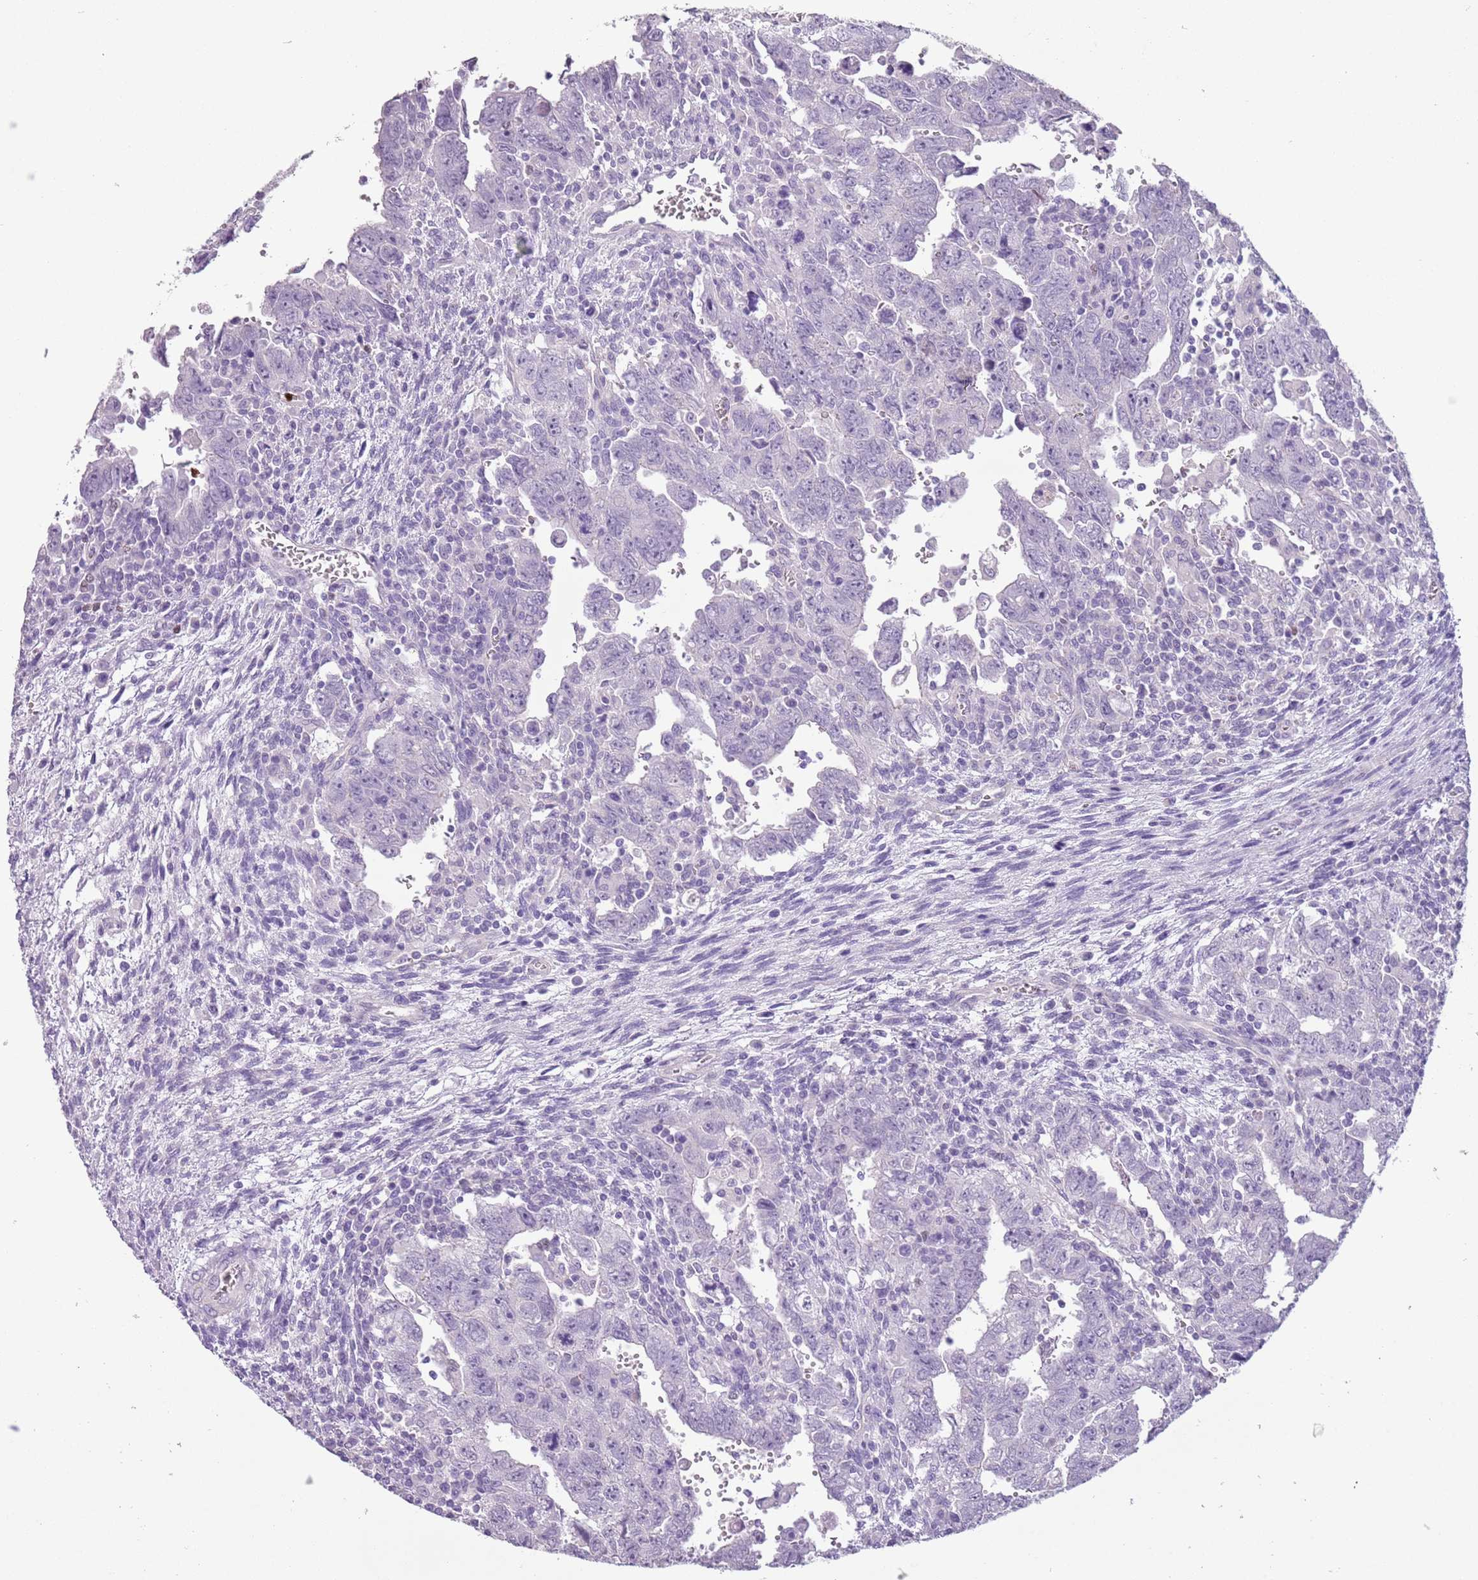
{"staining": {"intensity": "negative", "quantity": "none", "location": "none"}, "tissue": "testis cancer", "cell_type": "Tumor cells", "image_type": "cancer", "snomed": [{"axis": "morphology", "description": "Carcinoma, Embryonal, NOS"}, {"axis": "topography", "description": "Testis"}], "caption": "IHC of human testis cancer (embryonal carcinoma) exhibits no expression in tumor cells. (DAB (3,3'-diaminobenzidine) IHC with hematoxylin counter stain).", "gene": "CELF6", "patient": {"sex": "male", "age": 28}}